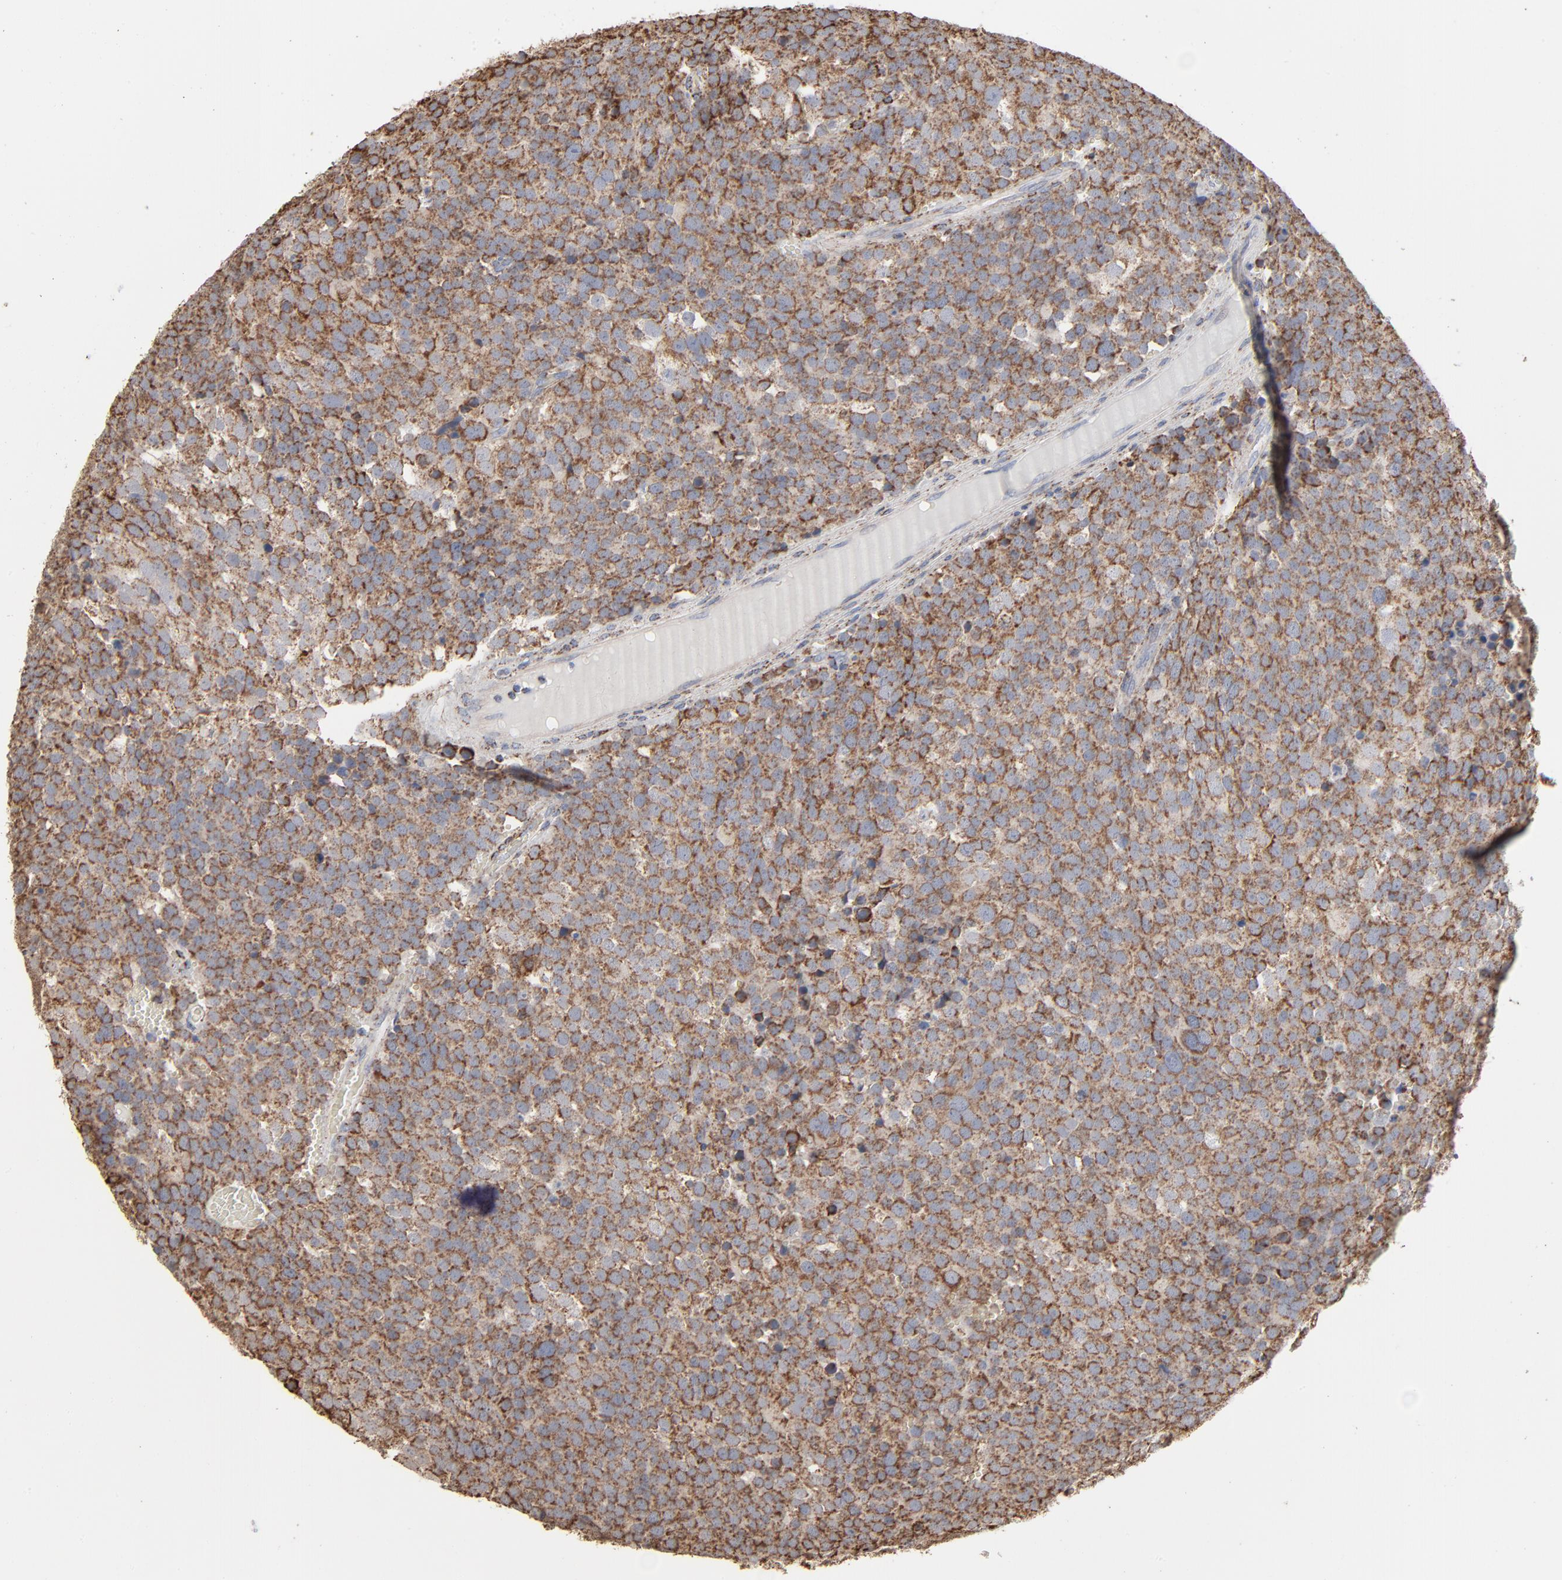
{"staining": {"intensity": "strong", "quantity": ">75%", "location": "cytoplasmic/membranous"}, "tissue": "testis cancer", "cell_type": "Tumor cells", "image_type": "cancer", "snomed": [{"axis": "morphology", "description": "Seminoma, NOS"}, {"axis": "topography", "description": "Testis"}], "caption": "A high amount of strong cytoplasmic/membranous staining is present in about >75% of tumor cells in testis cancer (seminoma) tissue.", "gene": "UQCRC1", "patient": {"sex": "male", "age": 71}}